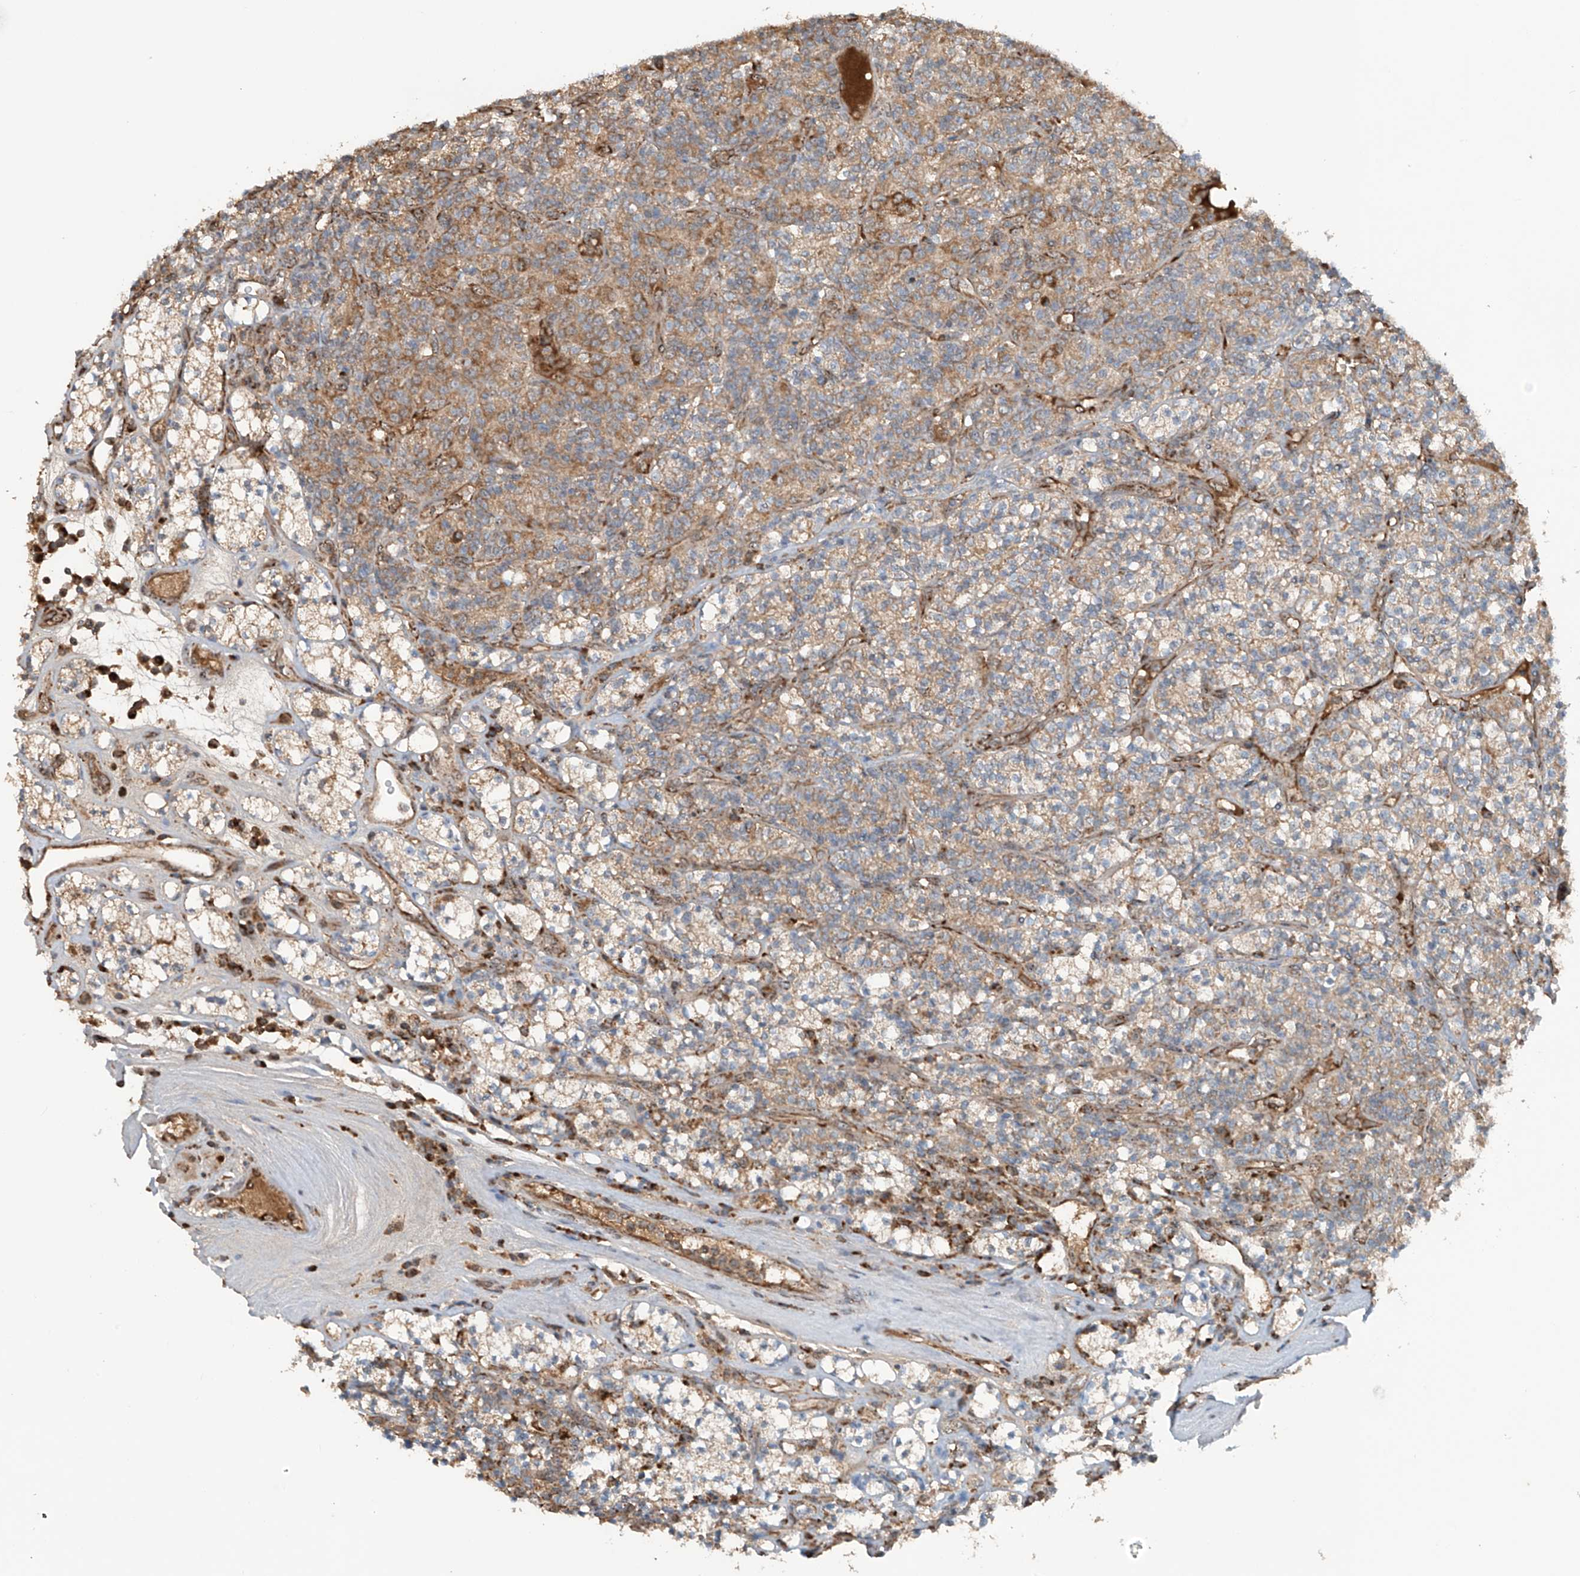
{"staining": {"intensity": "weak", "quantity": "25%-75%", "location": "cytoplasmic/membranous"}, "tissue": "renal cancer", "cell_type": "Tumor cells", "image_type": "cancer", "snomed": [{"axis": "morphology", "description": "Adenocarcinoma, NOS"}, {"axis": "topography", "description": "Kidney"}], "caption": "Immunohistochemical staining of human renal adenocarcinoma displays low levels of weak cytoplasmic/membranous staining in about 25%-75% of tumor cells.", "gene": "SAMD3", "patient": {"sex": "male", "age": 77}}